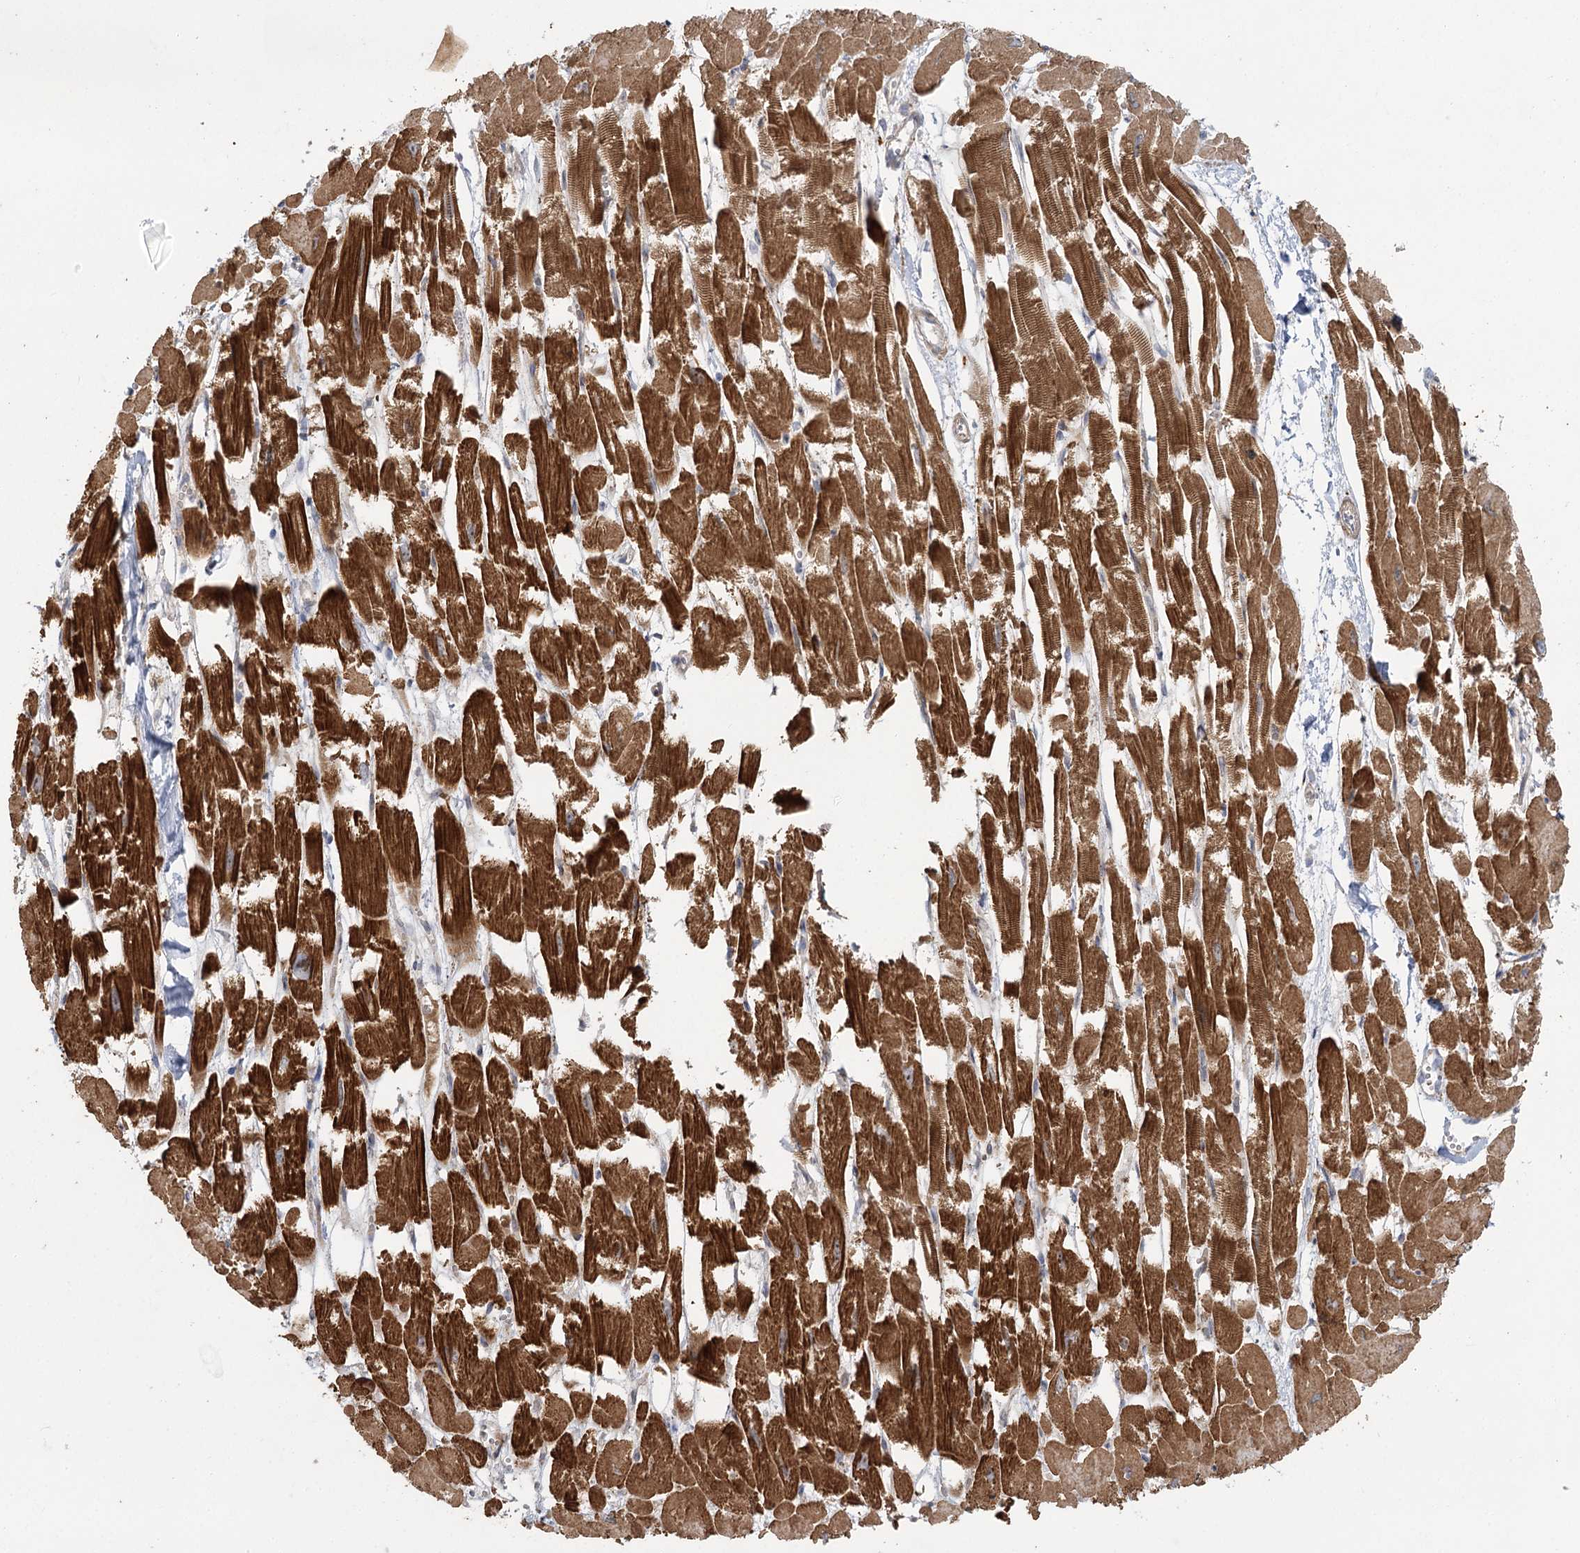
{"staining": {"intensity": "strong", "quantity": ">75%", "location": "cytoplasmic/membranous"}, "tissue": "heart muscle", "cell_type": "Cardiomyocytes", "image_type": "normal", "snomed": [{"axis": "morphology", "description": "Normal tissue, NOS"}, {"axis": "topography", "description": "Heart"}], "caption": "High-power microscopy captured an immunohistochemistry (IHC) photomicrograph of benign heart muscle, revealing strong cytoplasmic/membranous staining in approximately >75% of cardiomyocytes. The protein is stained brown, and the nuclei are stained in blue (DAB (3,3'-diaminobenzidine) IHC with brightfield microscopy, high magnification).", "gene": "ENSG00000273217", "patient": {"sex": "male", "age": 54}}